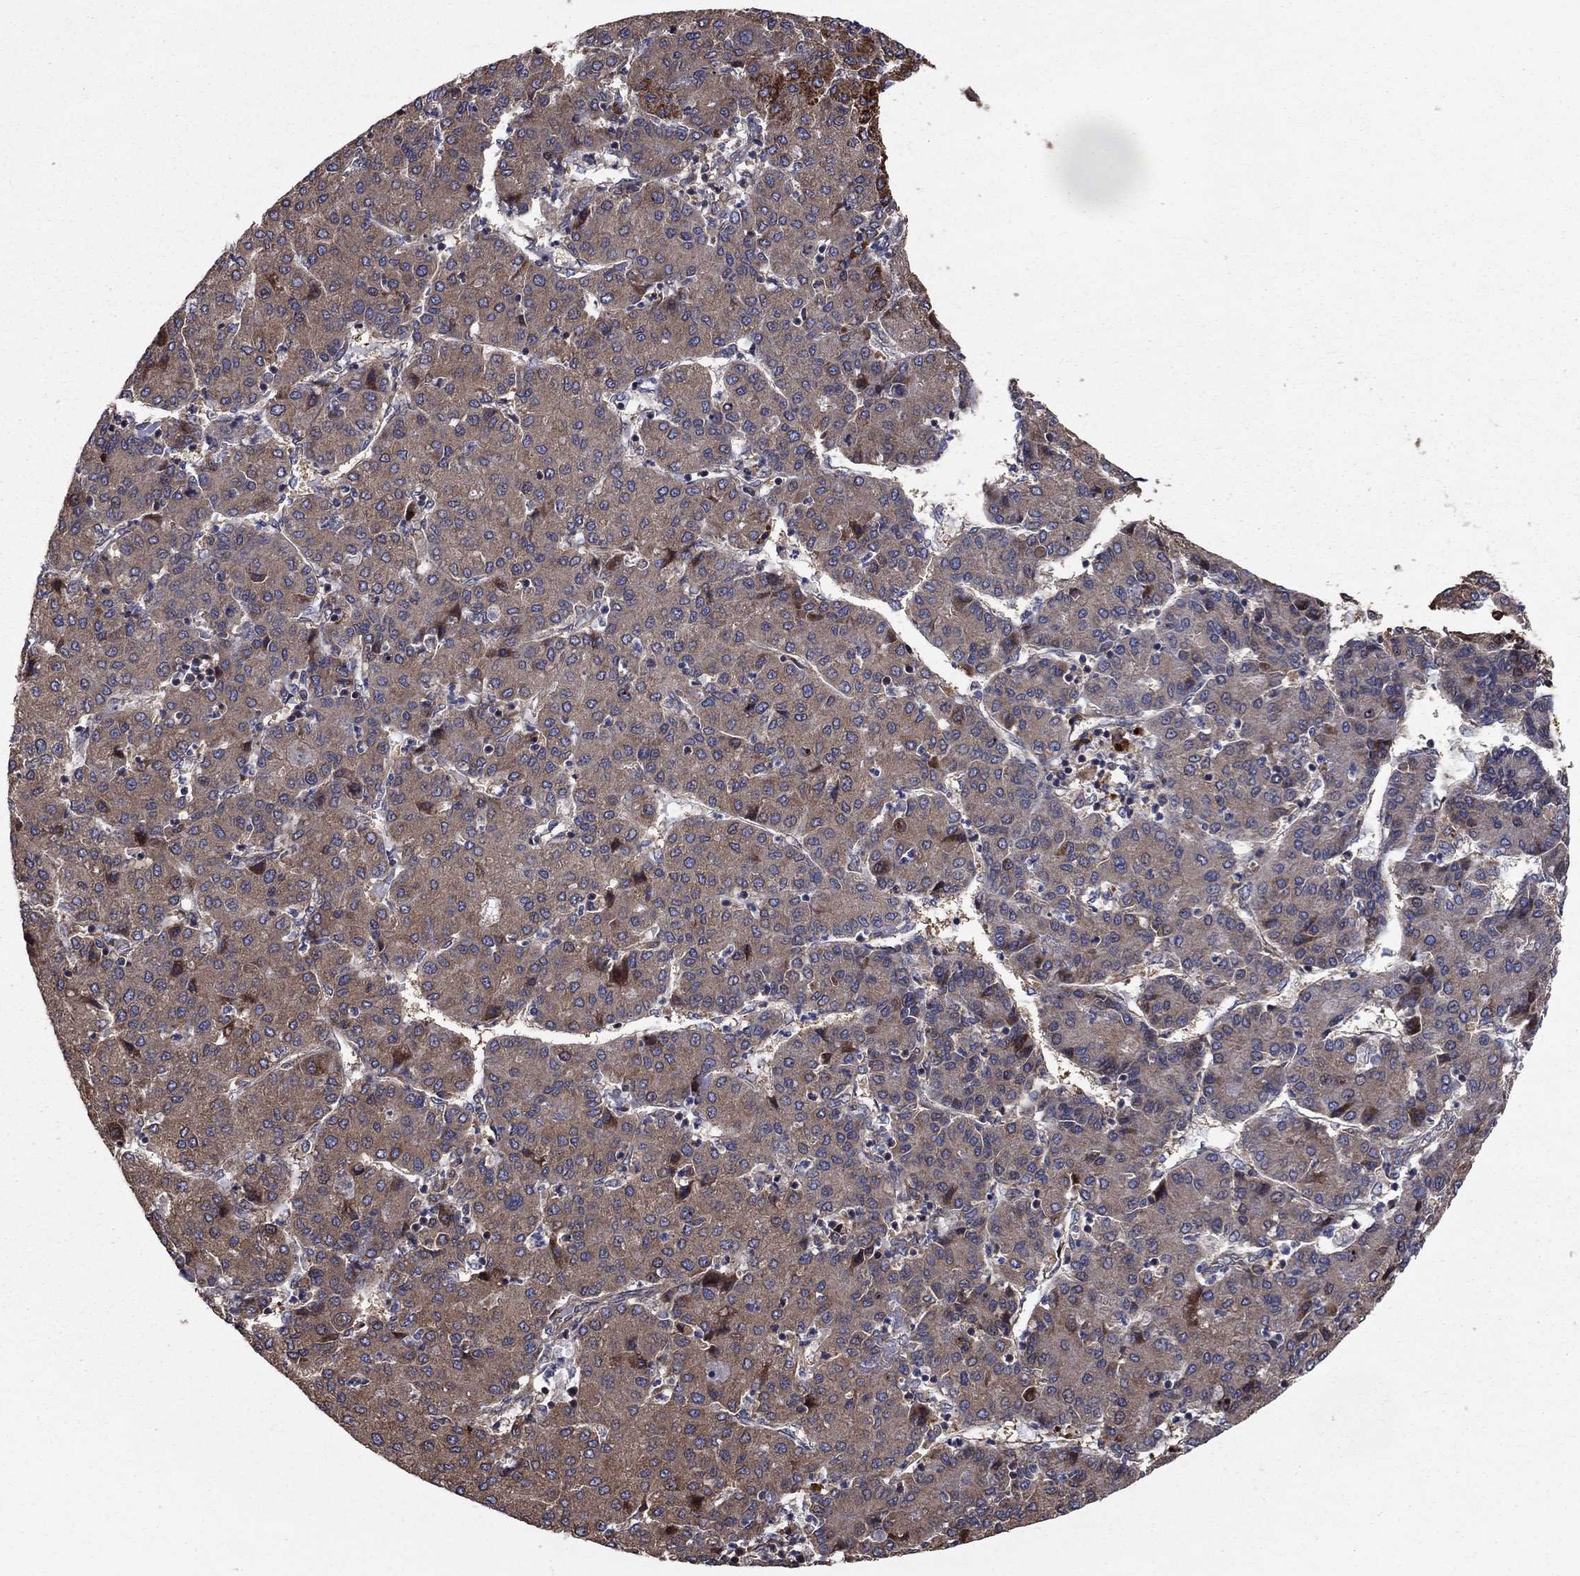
{"staining": {"intensity": "weak", "quantity": ">75%", "location": "cytoplasmic/membranous"}, "tissue": "liver cancer", "cell_type": "Tumor cells", "image_type": "cancer", "snomed": [{"axis": "morphology", "description": "Carcinoma, Hepatocellular, NOS"}, {"axis": "topography", "description": "Liver"}], "caption": "Tumor cells demonstrate weak cytoplasmic/membranous staining in approximately >75% of cells in liver hepatocellular carcinoma. Using DAB (brown) and hematoxylin (blue) stains, captured at high magnification using brightfield microscopy.", "gene": "BABAM2", "patient": {"sex": "male", "age": 65}}